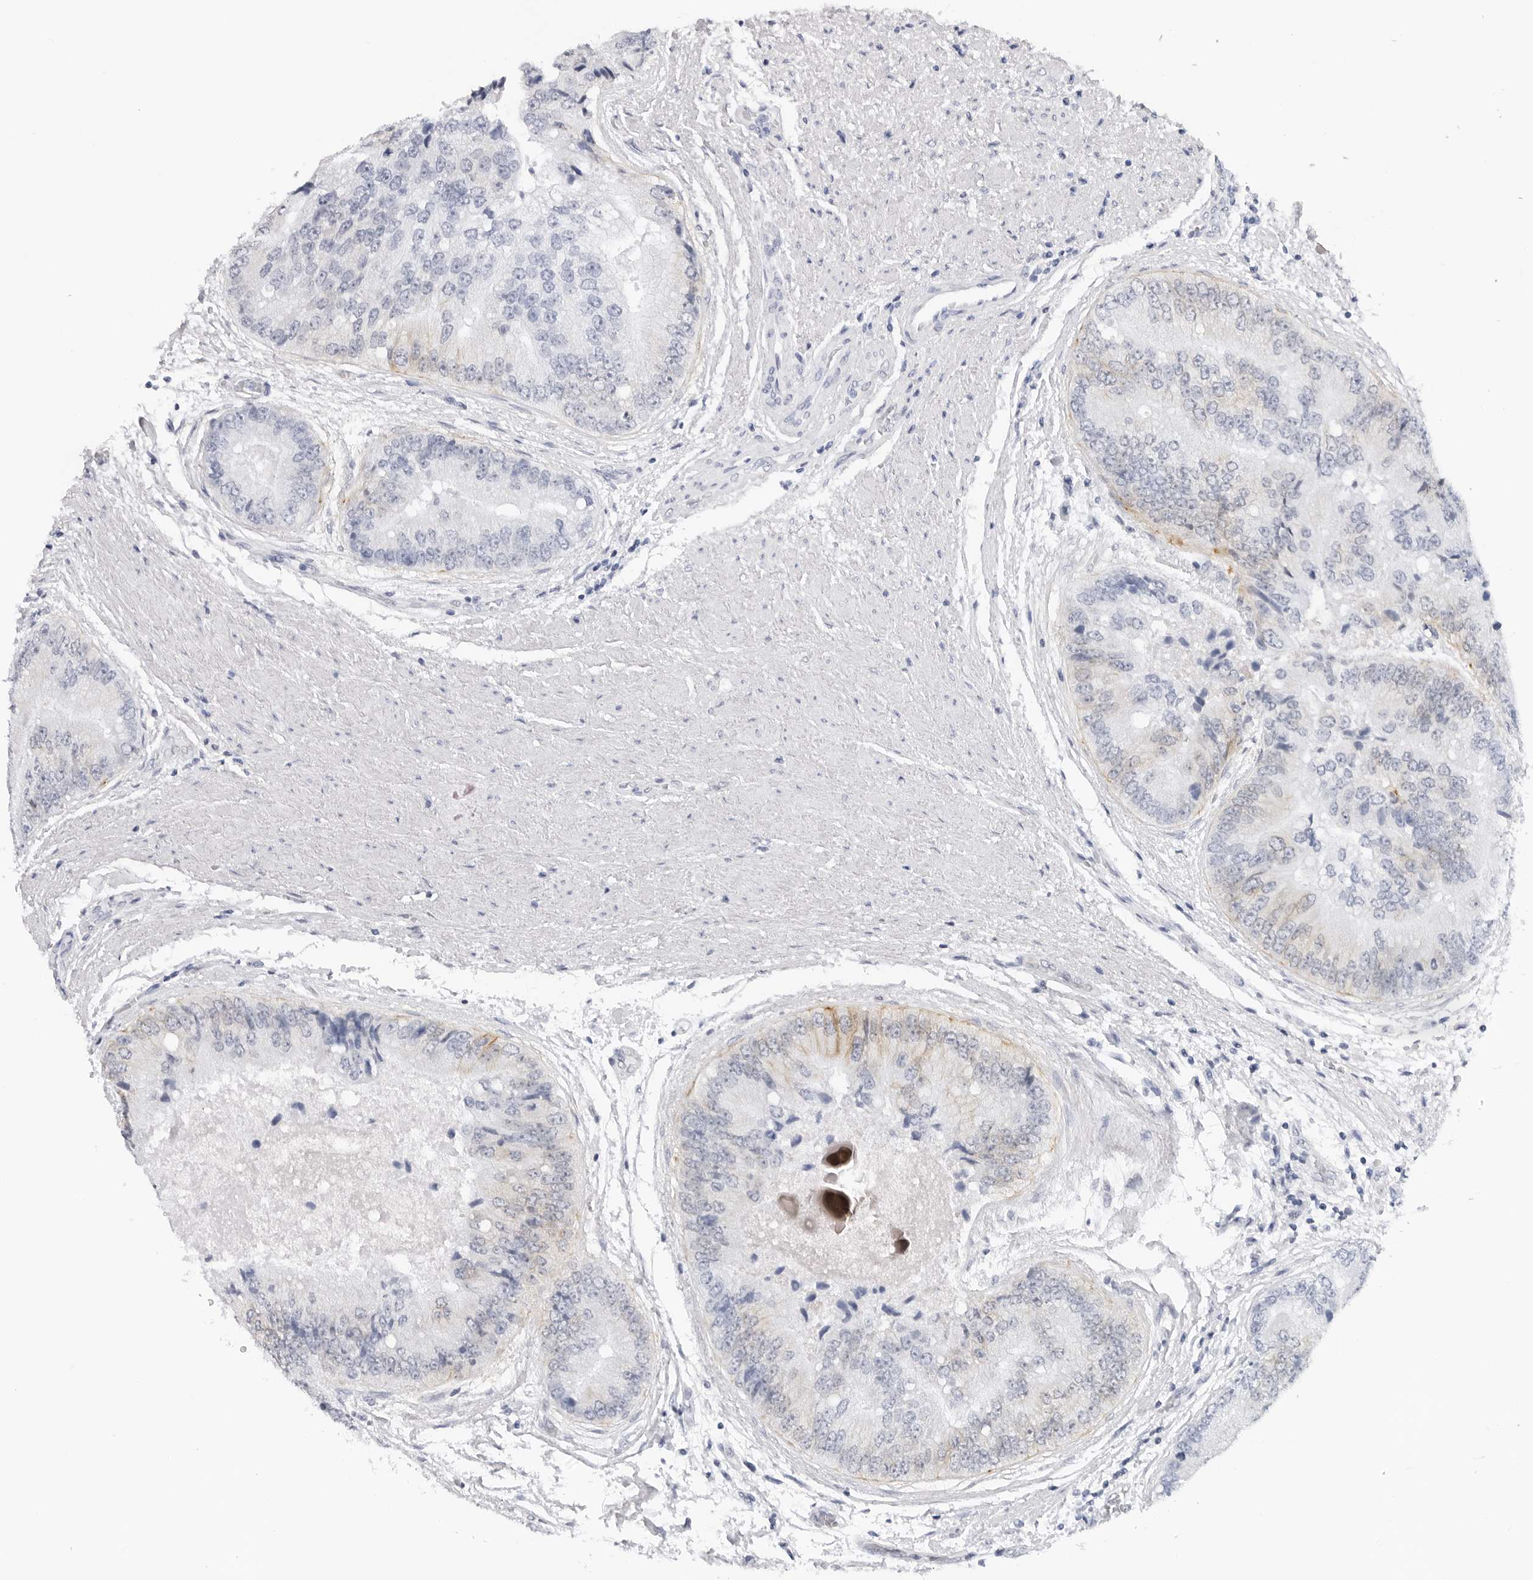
{"staining": {"intensity": "negative", "quantity": "none", "location": "none"}, "tissue": "prostate cancer", "cell_type": "Tumor cells", "image_type": "cancer", "snomed": [{"axis": "morphology", "description": "Adenocarcinoma, High grade"}, {"axis": "topography", "description": "Prostate"}], "caption": "This is an immunohistochemistry (IHC) histopathology image of high-grade adenocarcinoma (prostate). There is no staining in tumor cells.", "gene": "SLC19A1", "patient": {"sex": "male", "age": 70}}